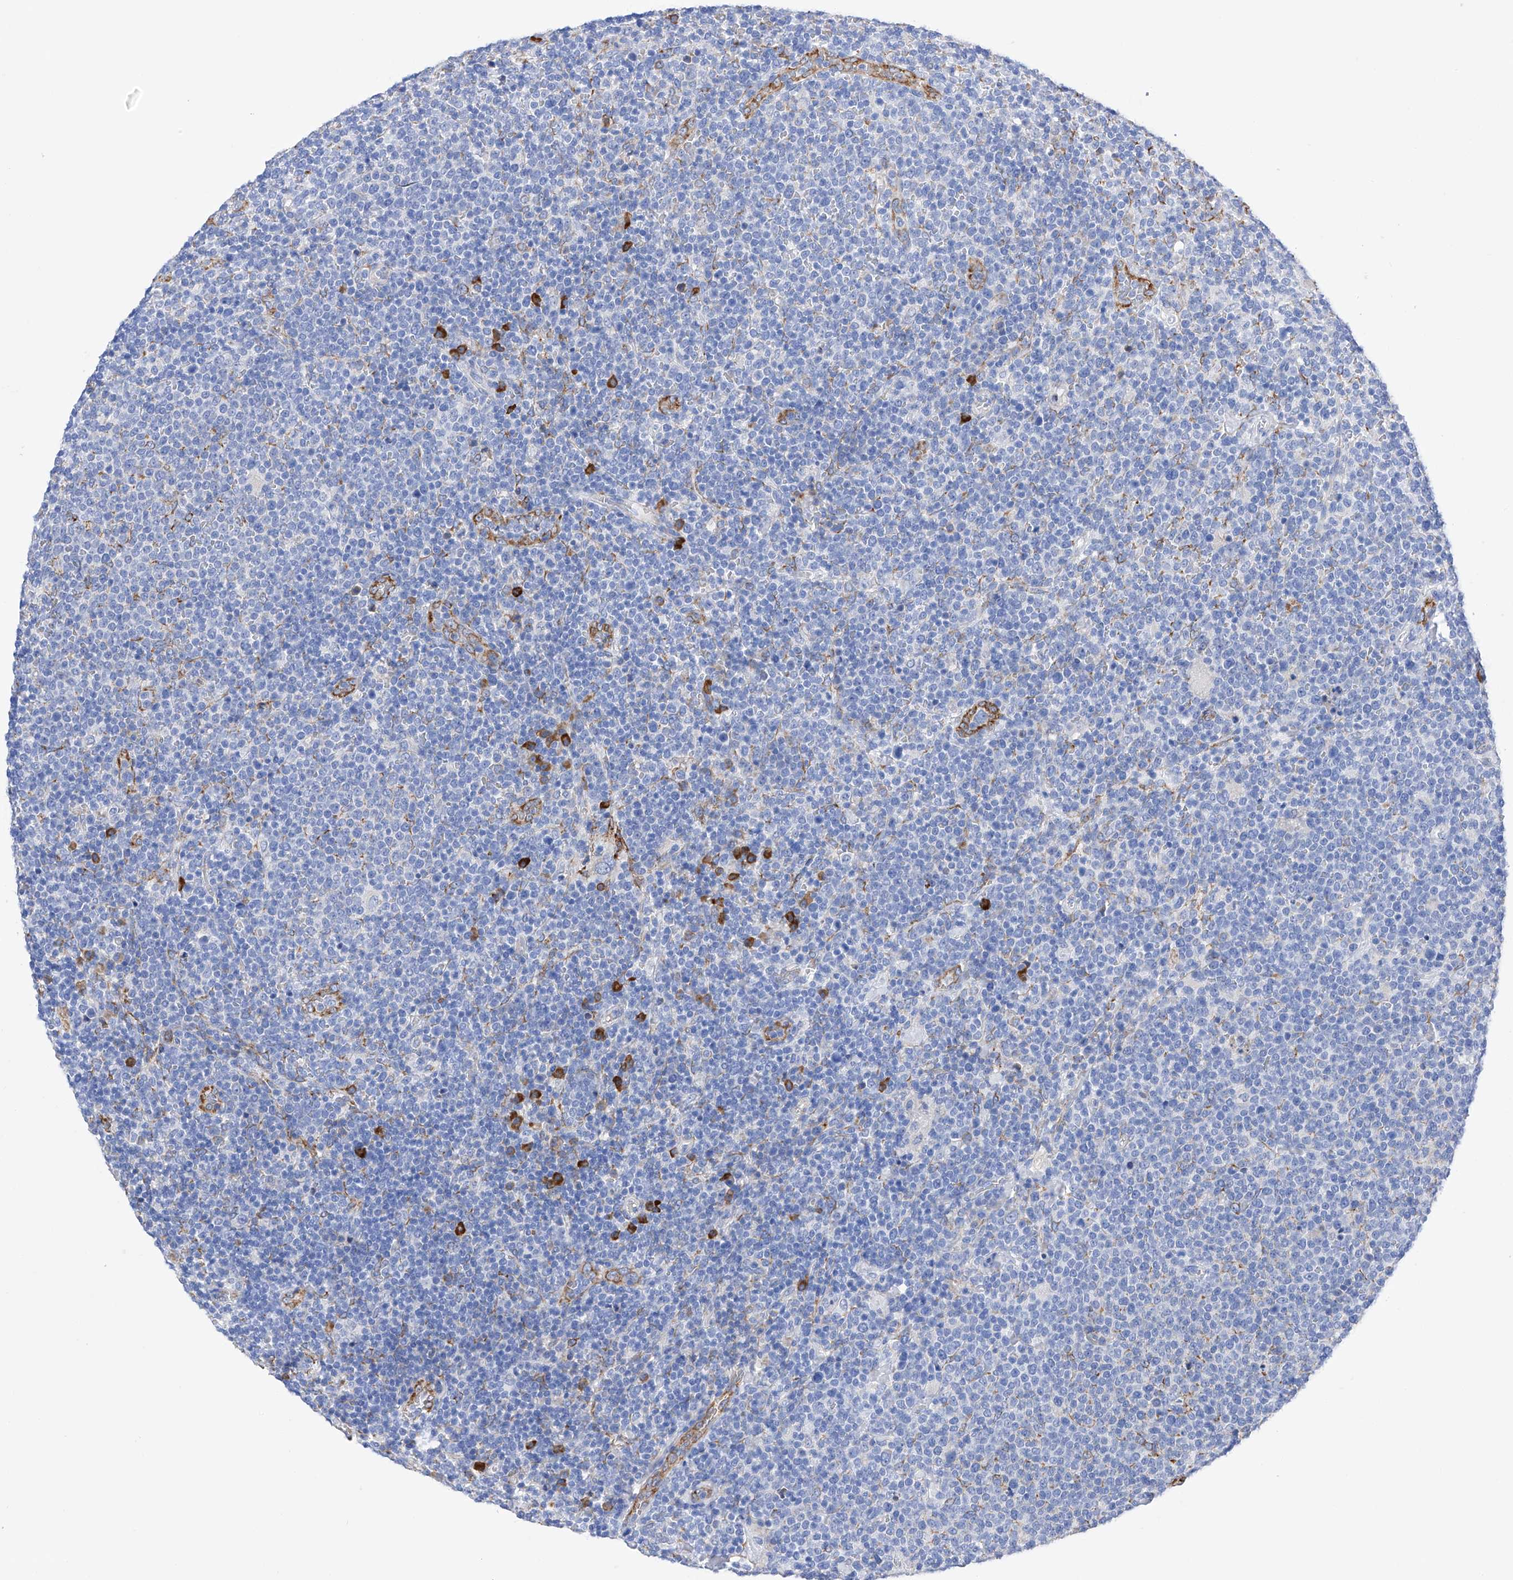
{"staining": {"intensity": "negative", "quantity": "none", "location": "none"}, "tissue": "lymphoma", "cell_type": "Tumor cells", "image_type": "cancer", "snomed": [{"axis": "morphology", "description": "Malignant lymphoma, non-Hodgkin's type, High grade"}, {"axis": "topography", "description": "Lymph node"}], "caption": "This is an immunohistochemistry micrograph of human lymphoma. There is no staining in tumor cells.", "gene": "PDIA5", "patient": {"sex": "male", "age": 61}}